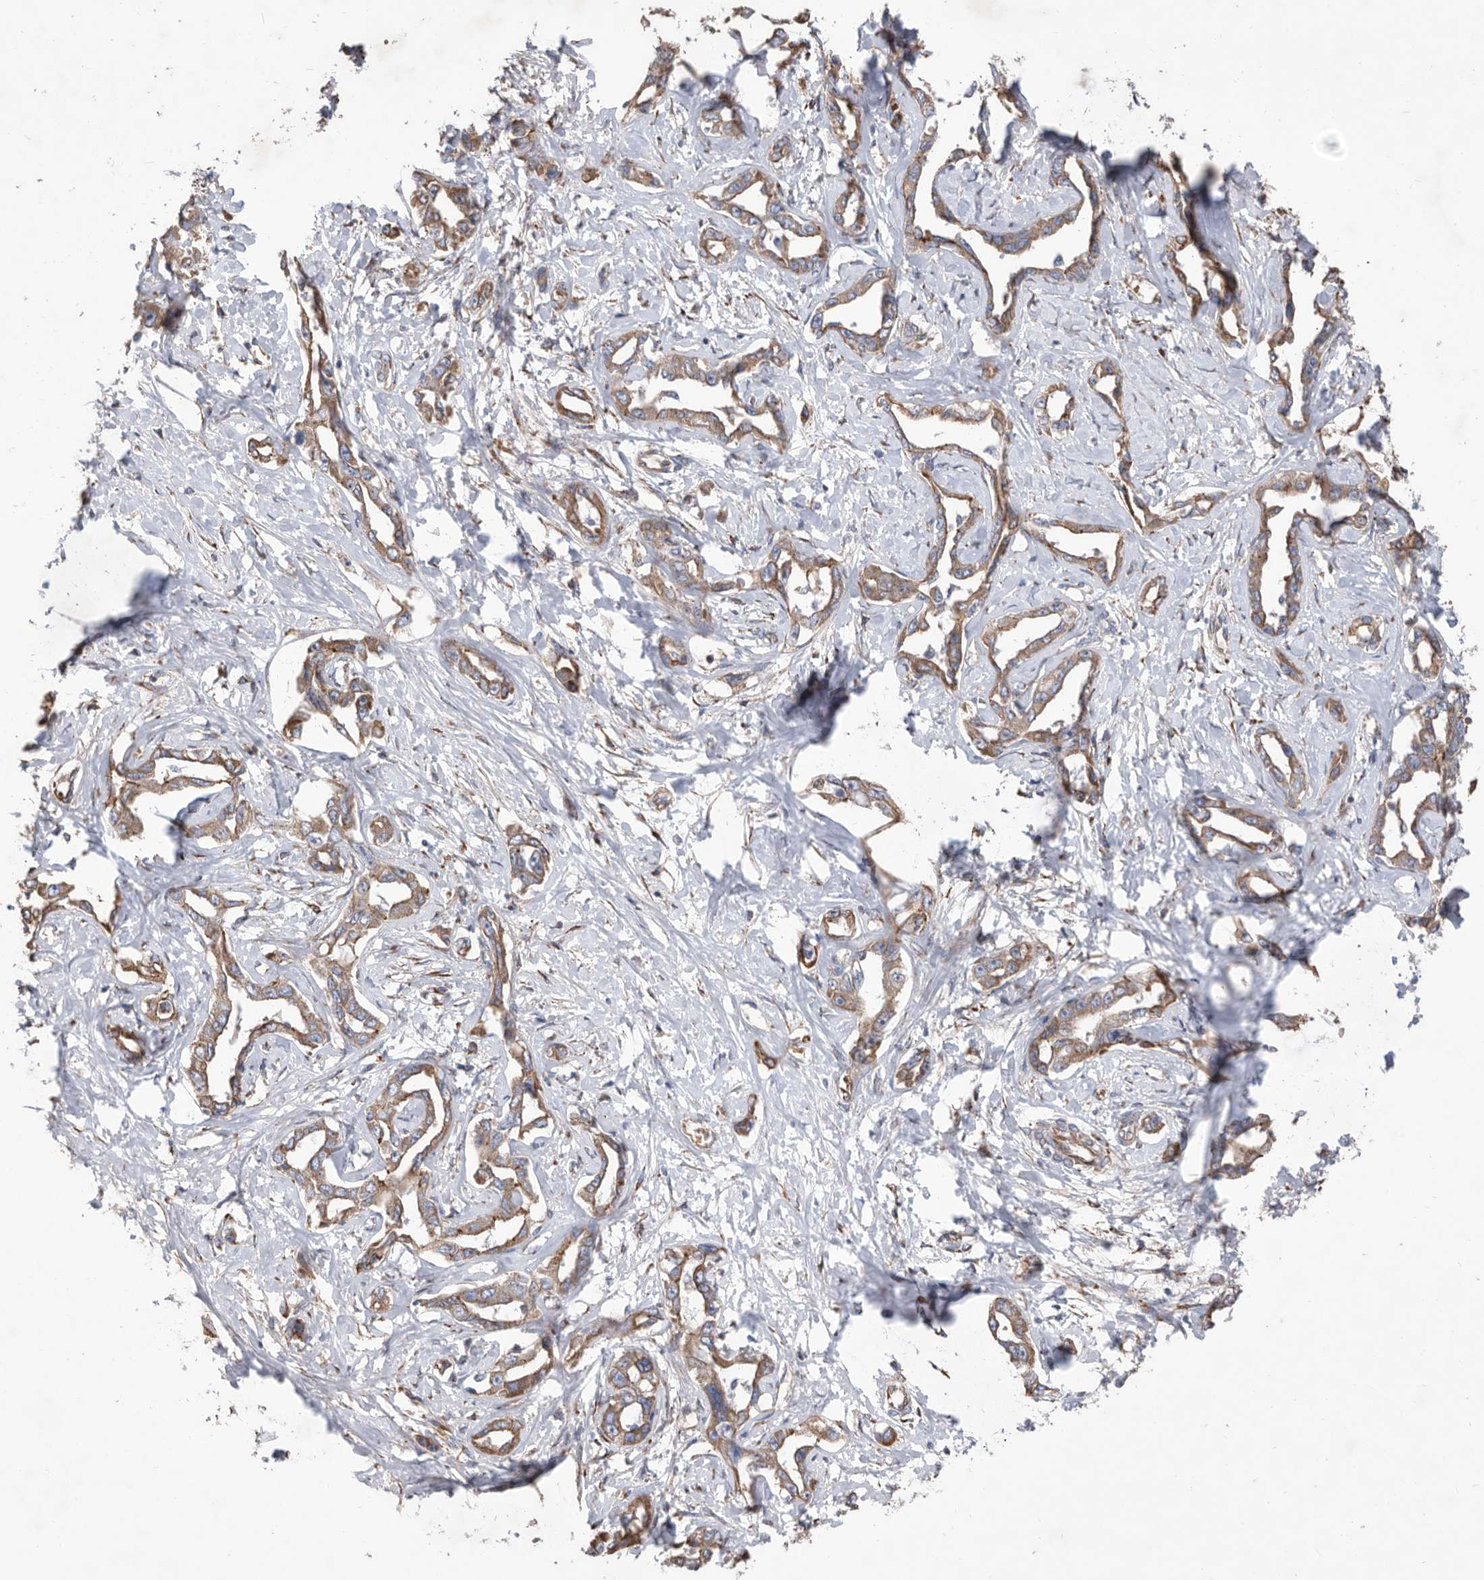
{"staining": {"intensity": "weak", "quantity": ">75%", "location": "cytoplasmic/membranous"}, "tissue": "liver cancer", "cell_type": "Tumor cells", "image_type": "cancer", "snomed": [{"axis": "morphology", "description": "Cholangiocarcinoma"}, {"axis": "topography", "description": "Liver"}], "caption": "Human liver cancer (cholangiocarcinoma) stained with a protein marker shows weak staining in tumor cells.", "gene": "ATP13A3", "patient": {"sex": "male", "age": 59}}